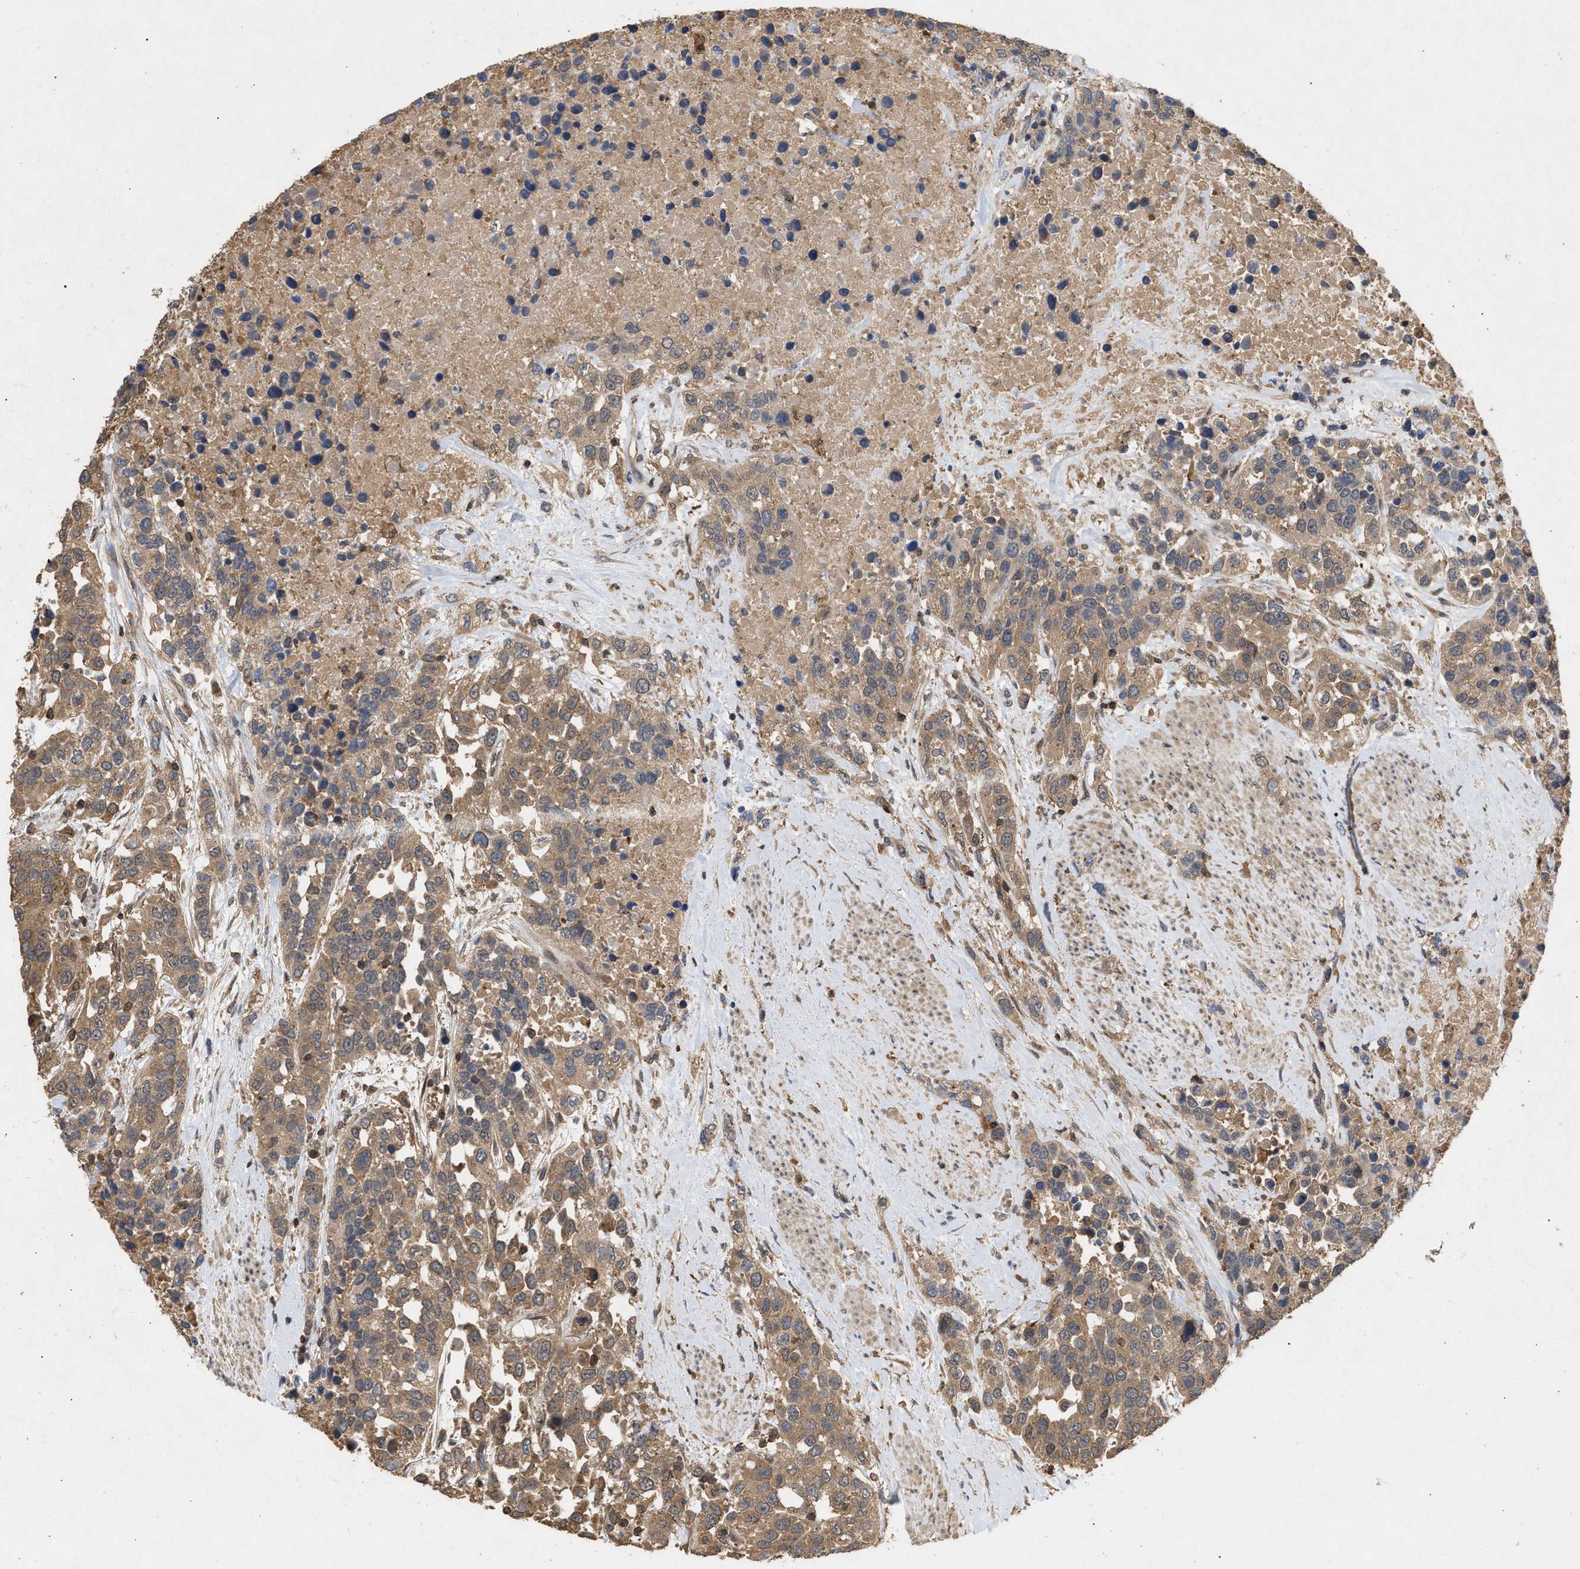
{"staining": {"intensity": "moderate", "quantity": ">75%", "location": "cytoplasmic/membranous"}, "tissue": "urothelial cancer", "cell_type": "Tumor cells", "image_type": "cancer", "snomed": [{"axis": "morphology", "description": "Urothelial carcinoma, High grade"}, {"axis": "topography", "description": "Urinary bladder"}], "caption": "Immunohistochemical staining of human high-grade urothelial carcinoma exhibits moderate cytoplasmic/membranous protein expression in approximately >75% of tumor cells.", "gene": "FITM1", "patient": {"sex": "female", "age": 80}}